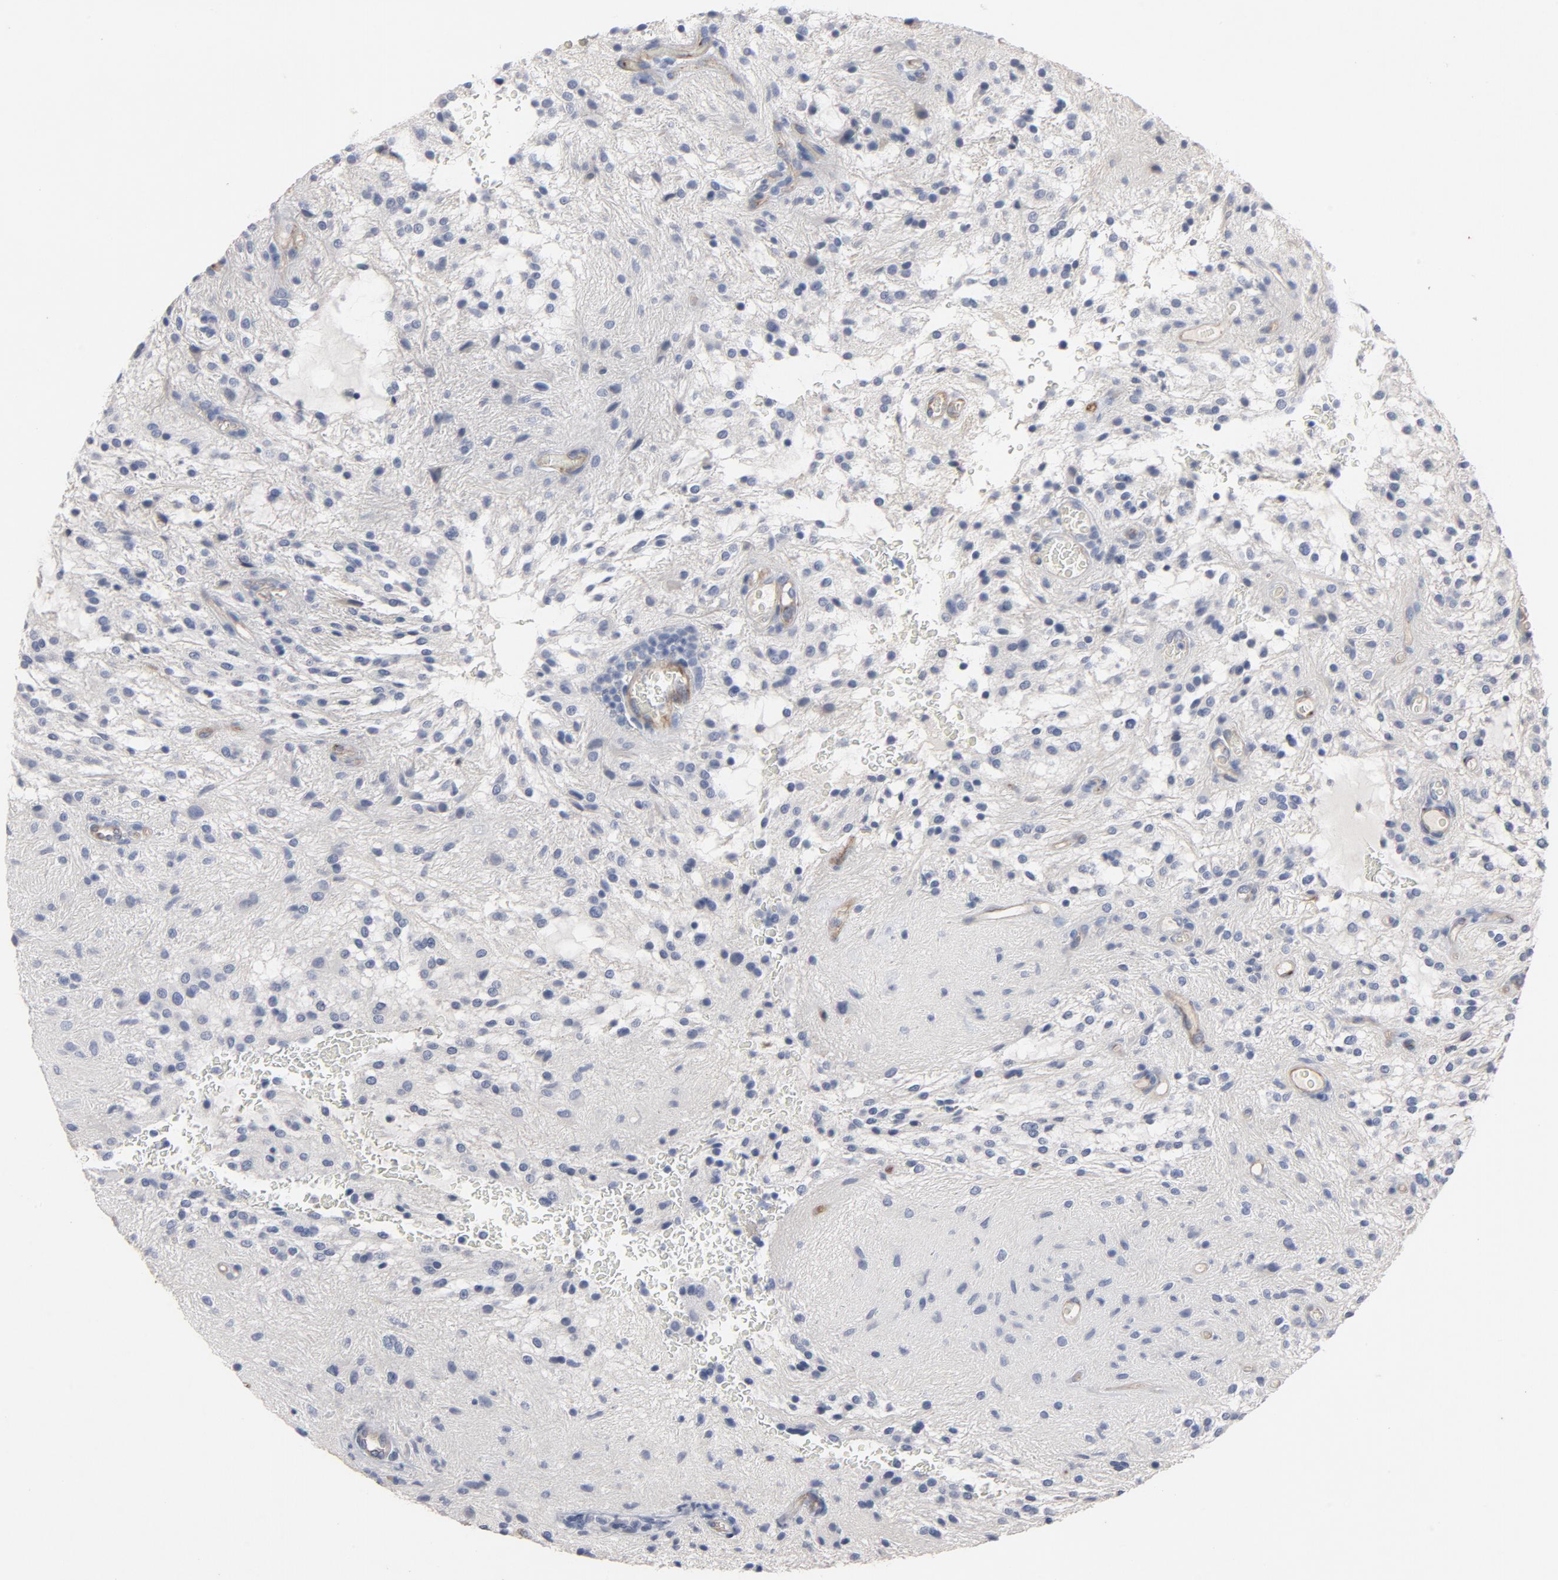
{"staining": {"intensity": "negative", "quantity": "none", "location": "none"}, "tissue": "glioma", "cell_type": "Tumor cells", "image_type": "cancer", "snomed": [{"axis": "morphology", "description": "Glioma, malignant, NOS"}, {"axis": "topography", "description": "Cerebellum"}], "caption": "A high-resolution histopathology image shows immunohistochemistry staining of glioma, which displays no significant positivity in tumor cells.", "gene": "KDR", "patient": {"sex": "female", "age": 10}}